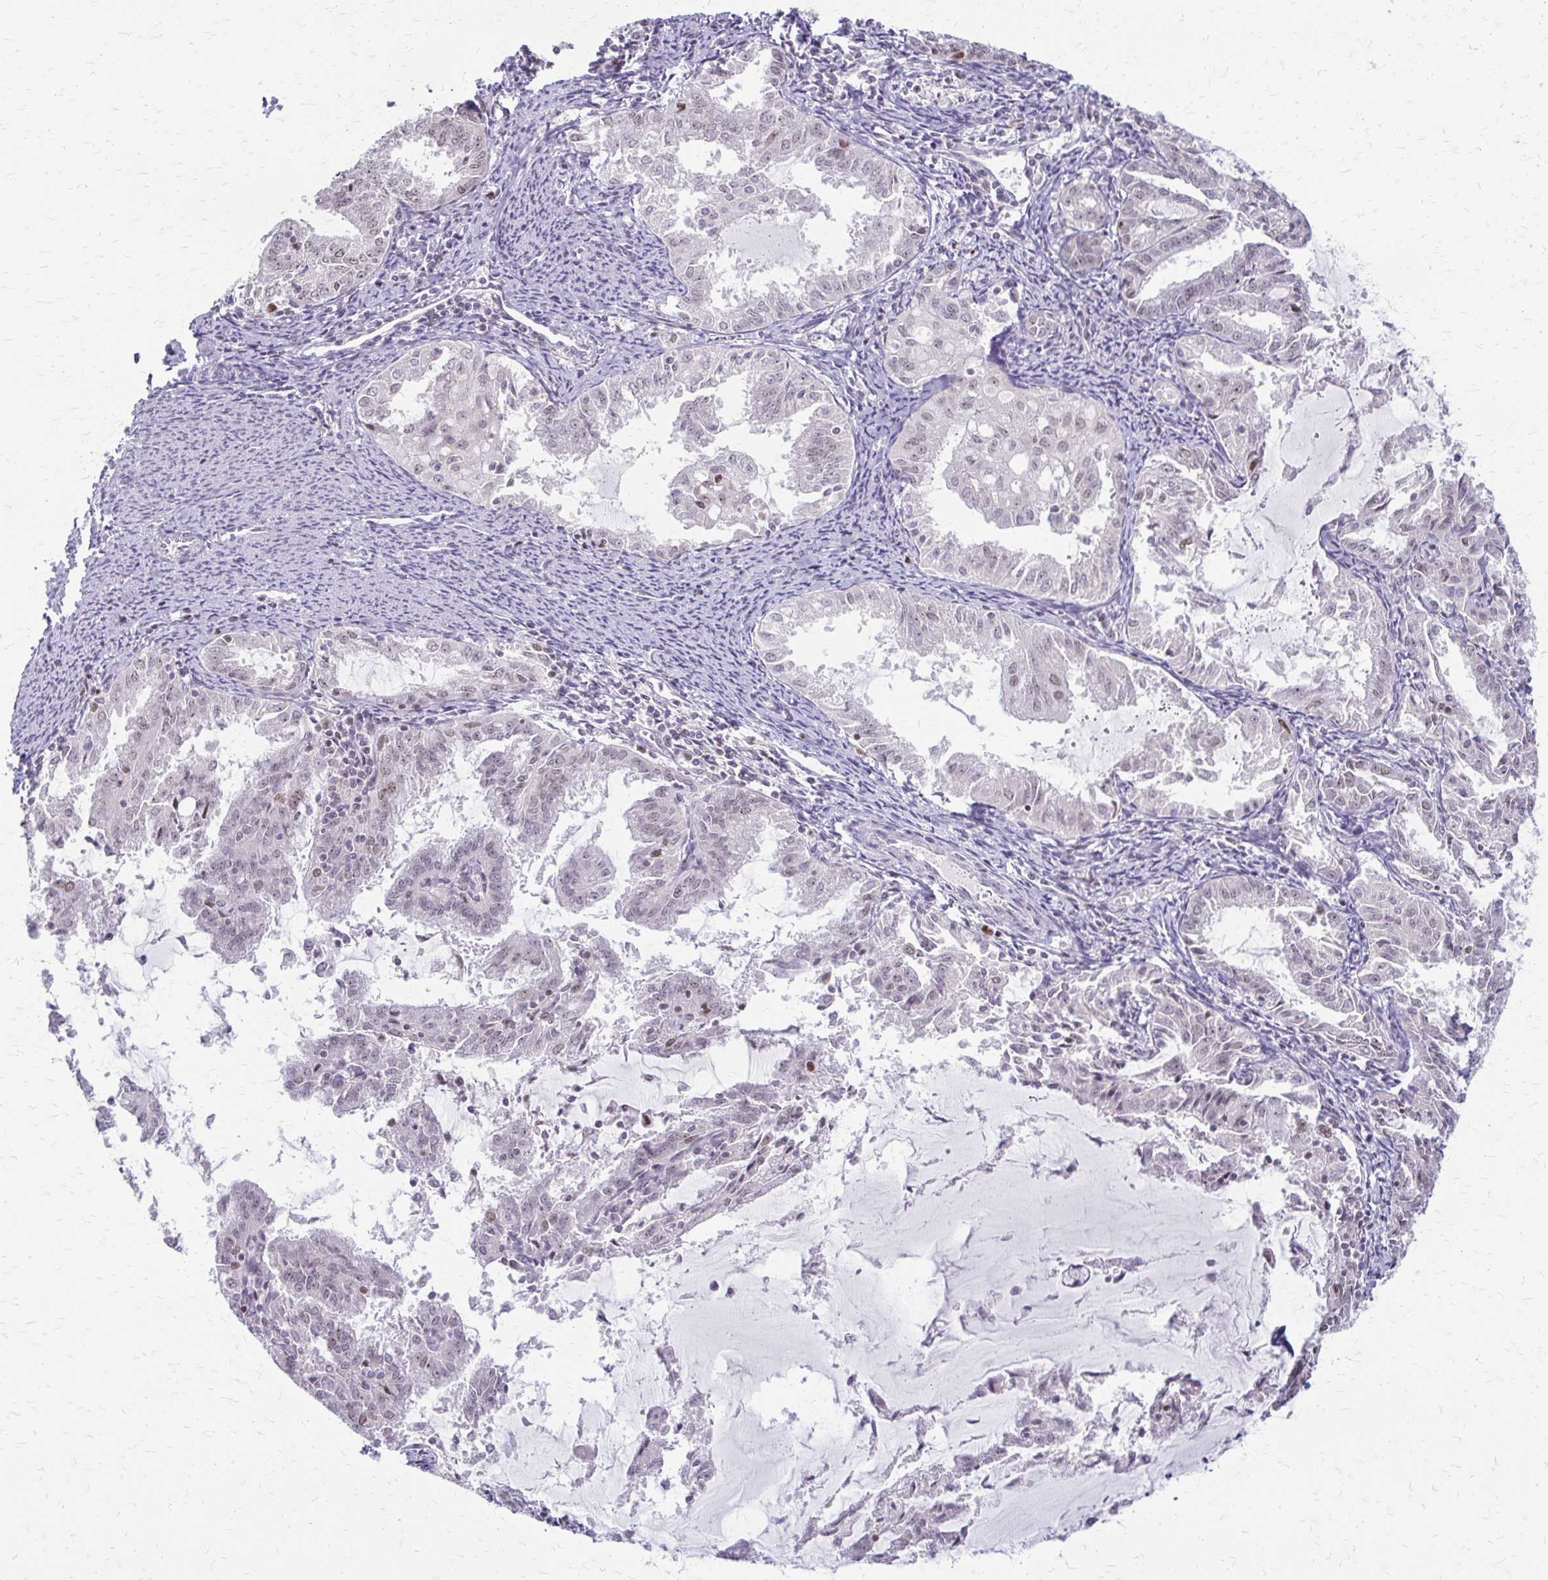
{"staining": {"intensity": "weak", "quantity": "<25%", "location": "nuclear"}, "tissue": "endometrial cancer", "cell_type": "Tumor cells", "image_type": "cancer", "snomed": [{"axis": "morphology", "description": "Adenocarcinoma, NOS"}, {"axis": "topography", "description": "Endometrium"}], "caption": "This micrograph is of endometrial cancer stained with IHC to label a protein in brown with the nuclei are counter-stained blue. There is no positivity in tumor cells.", "gene": "EED", "patient": {"sex": "female", "age": 70}}